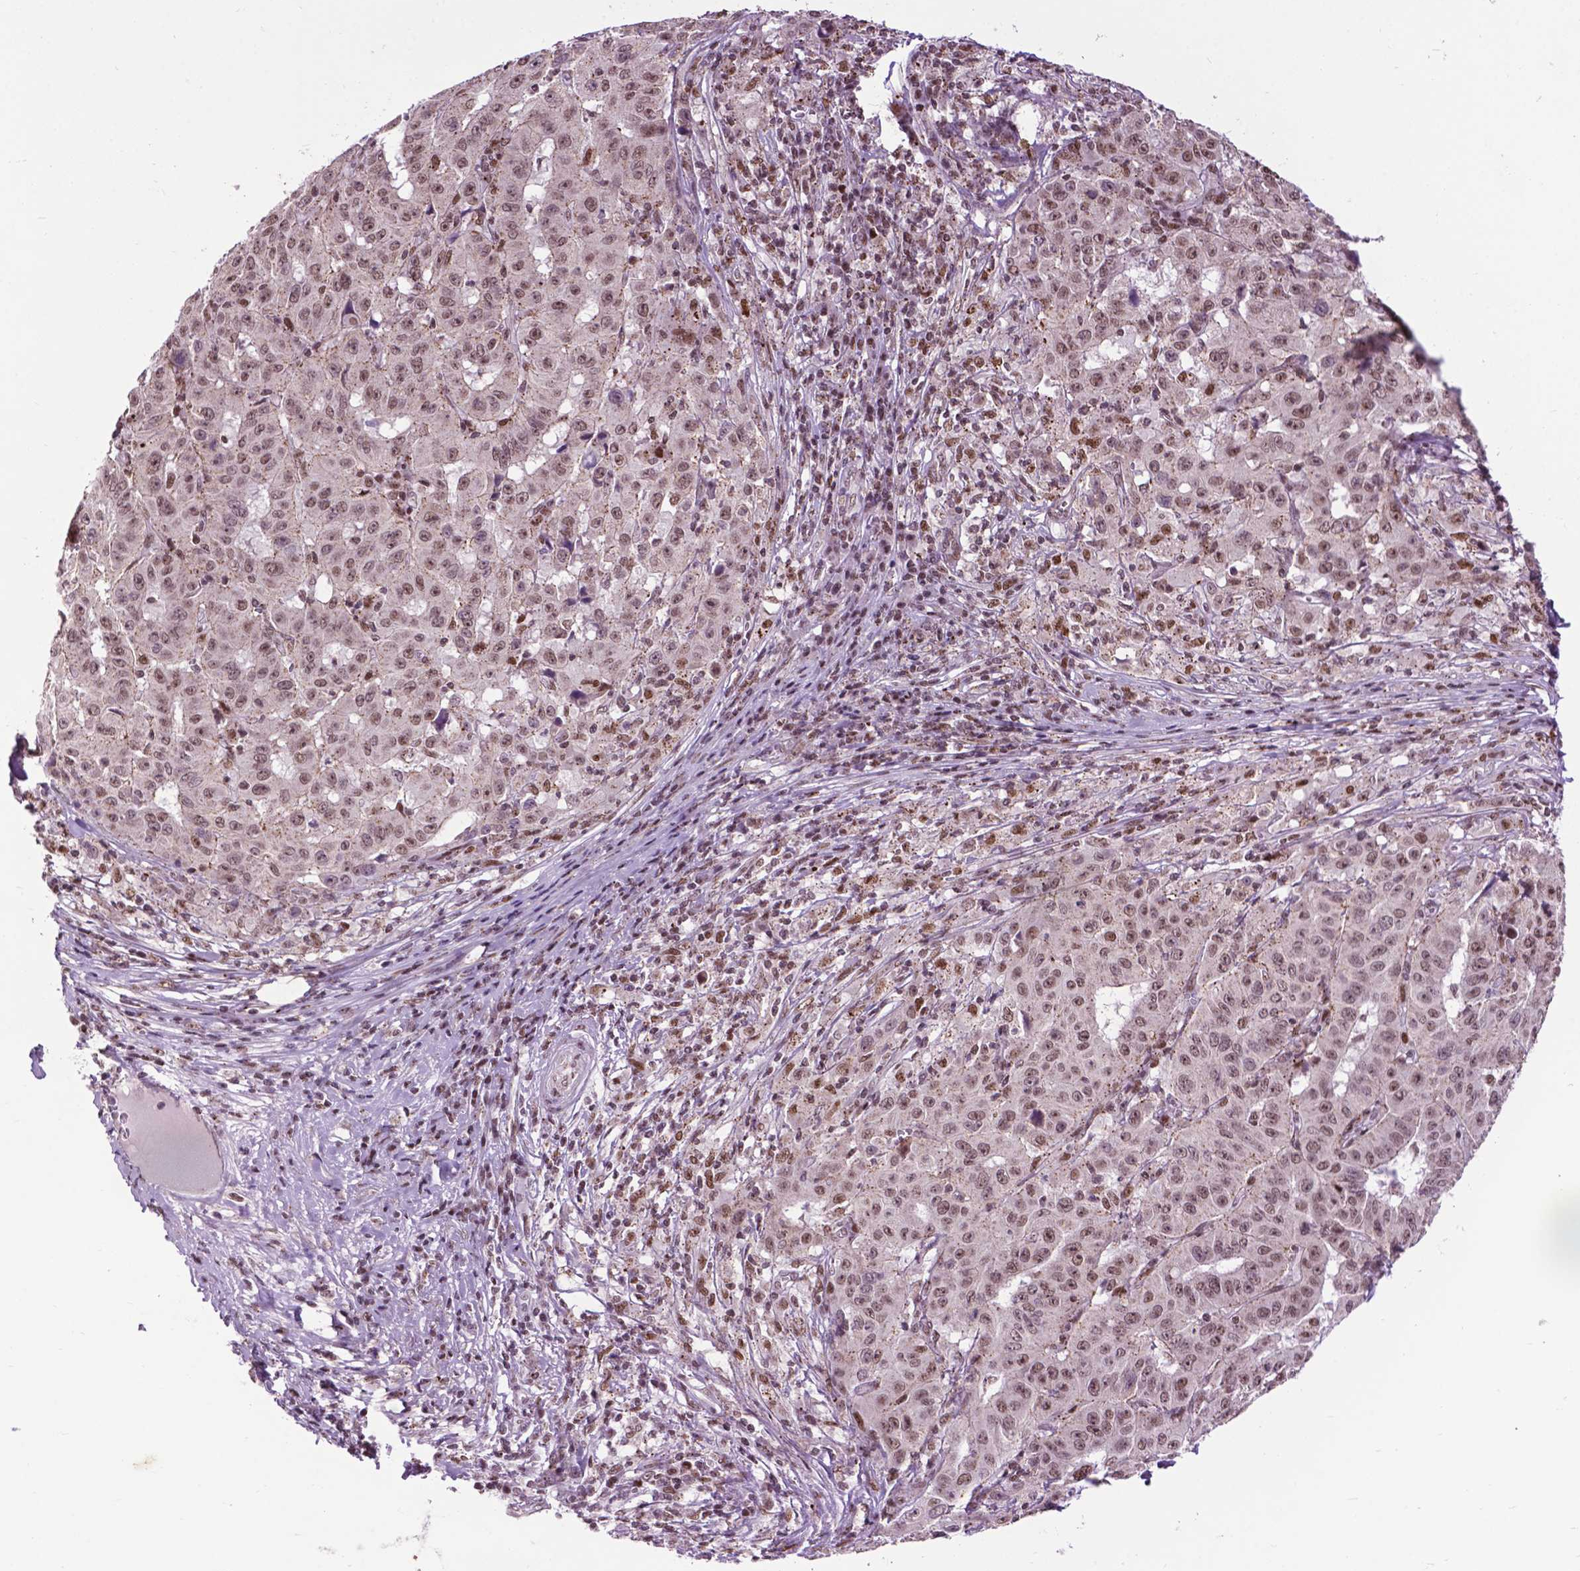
{"staining": {"intensity": "weak", "quantity": ">75%", "location": "nuclear"}, "tissue": "pancreatic cancer", "cell_type": "Tumor cells", "image_type": "cancer", "snomed": [{"axis": "morphology", "description": "Adenocarcinoma, NOS"}, {"axis": "topography", "description": "Pancreas"}], "caption": "High-power microscopy captured an immunohistochemistry (IHC) photomicrograph of pancreatic adenocarcinoma, revealing weak nuclear expression in approximately >75% of tumor cells.", "gene": "EAF1", "patient": {"sex": "male", "age": 63}}